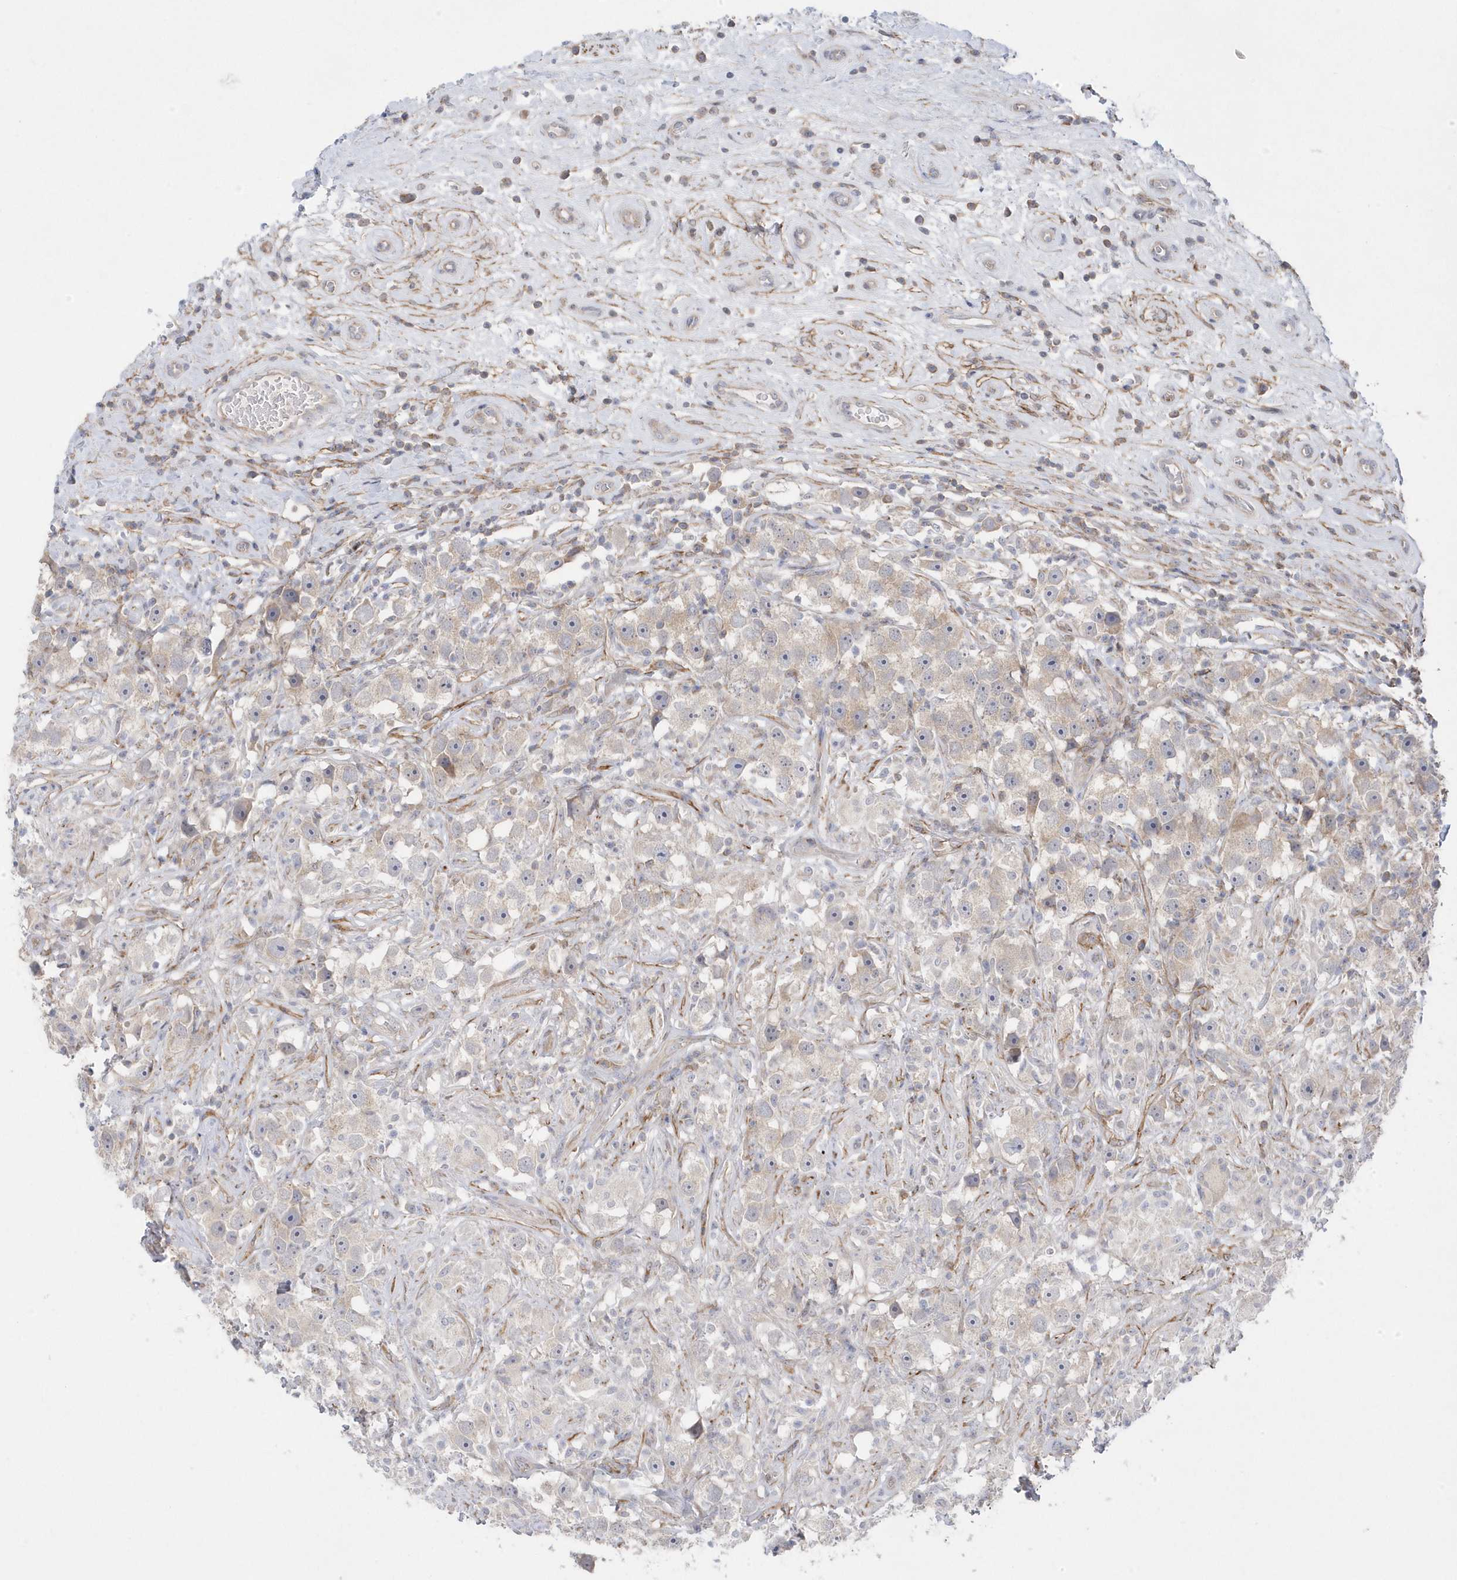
{"staining": {"intensity": "weak", "quantity": "<25%", "location": "cytoplasmic/membranous"}, "tissue": "testis cancer", "cell_type": "Tumor cells", "image_type": "cancer", "snomed": [{"axis": "morphology", "description": "Seminoma, NOS"}, {"axis": "topography", "description": "Testis"}], "caption": "This is an immunohistochemistry (IHC) photomicrograph of testis seminoma. There is no staining in tumor cells.", "gene": "ANAPC1", "patient": {"sex": "male", "age": 49}}